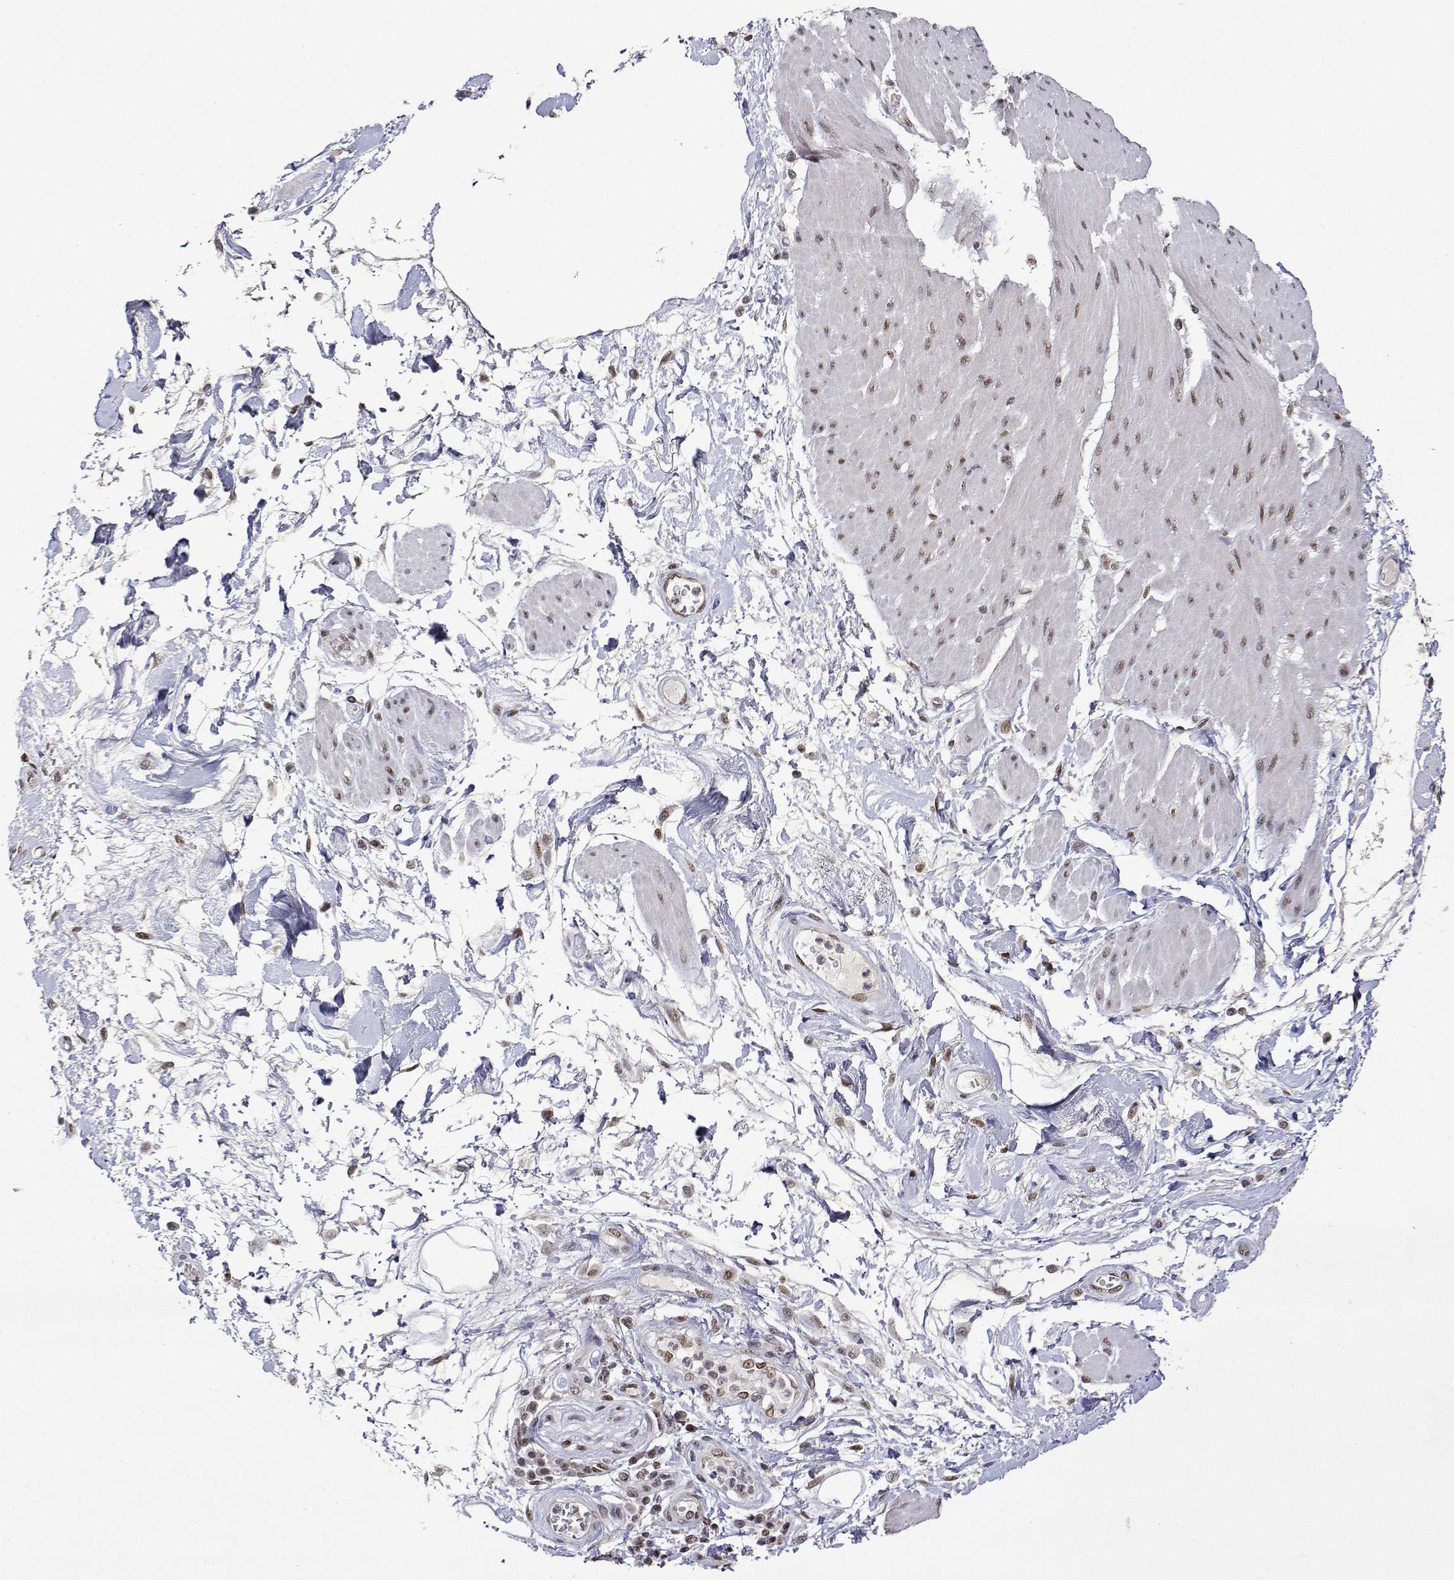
{"staining": {"intensity": "negative", "quantity": "none", "location": "none"}, "tissue": "adipose tissue", "cell_type": "Adipocytes", "image_type": "normal", "snomed": [{"axis": "morphology", "description": "Normal tissue, NOS"}, {"axis": "topography", "description": "Urinary bladder"}, {"axis": "topography", "description": "Peripheral nerve tissue"}], "caption": "The image reveals no staining of adipocytes in benign adipose tissue.", "gene": "XPC", "patient": {"sex": "female", "age": 60}}